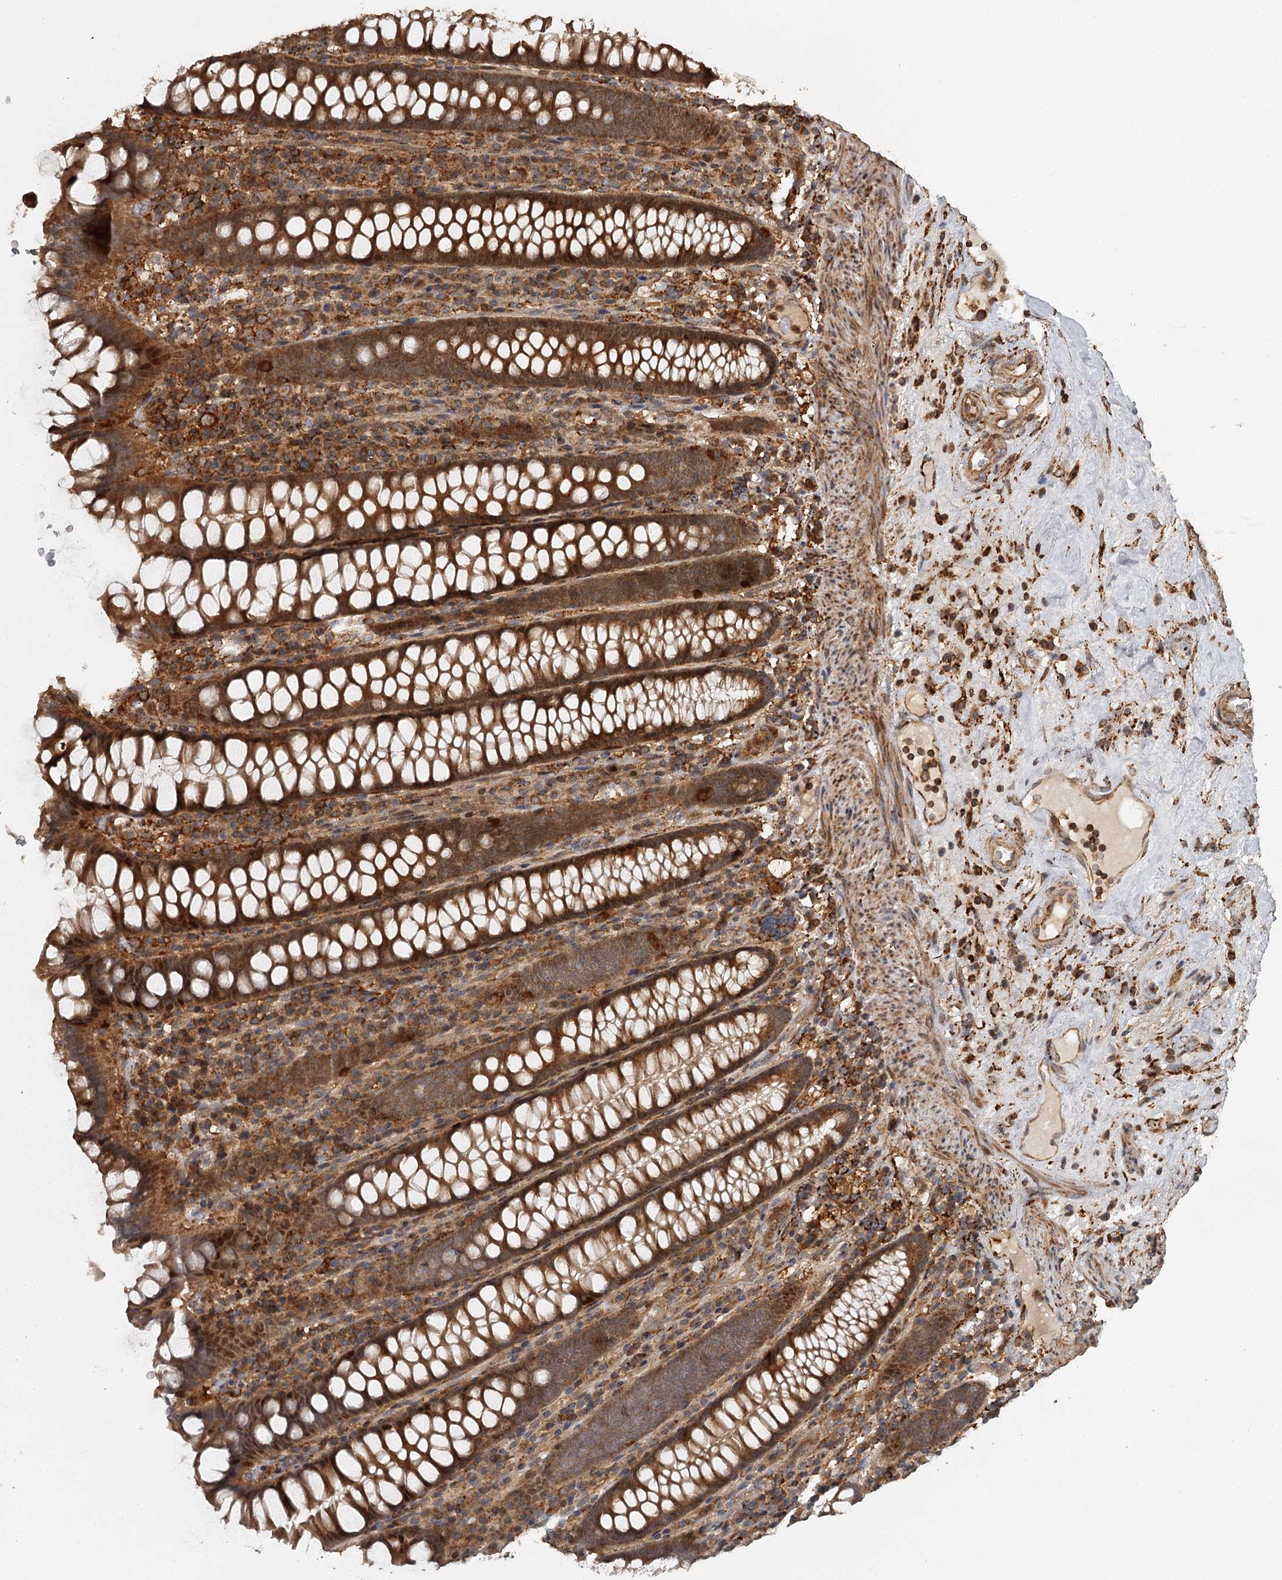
{"staining": {"intensity": "moderate", "quantity": ">75%", "location": "cytoplasmic/membranous"}, "tissue": "colon", "cell_type": "Endothelial cells", "image_type": "normal", "snomed": [{"axis": "morphology", "description": "Normal tissue, NOS"}, {"axis": "topography", "description": "Colon"}], "caption": "Normal colon displays moderate cytoplasmic/membranous staining in approximately >75% of endothelial cells (Brightfield microscopy of DAB IHC at high magnification)..", "gene": "FAXC", "patient": {"sex": "female", "age": 79}}